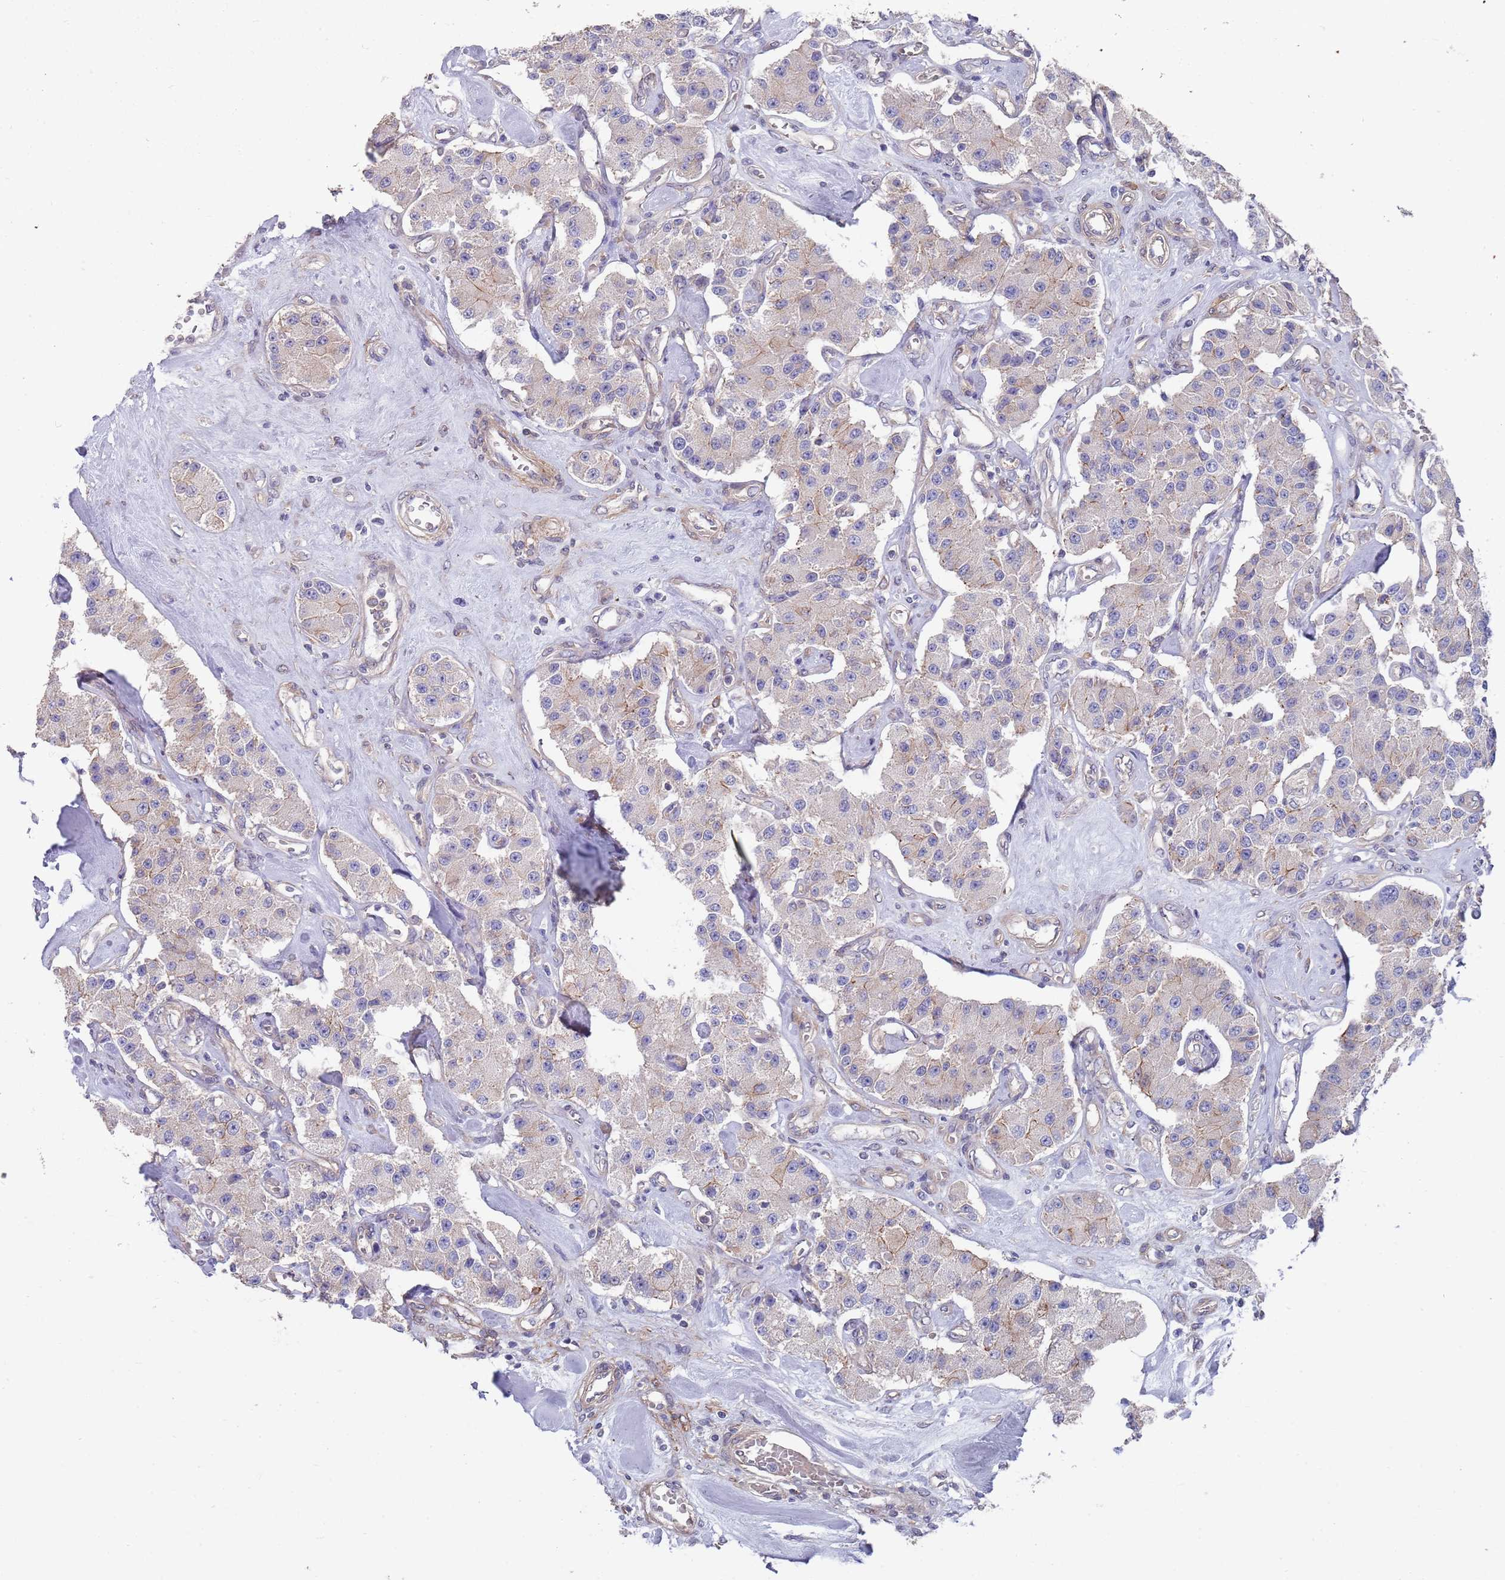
{"staining": {"intensity": "weak", "quantity": "25%-75%", "location": "cytoplasmic/membranous"}, "tissue": "carcinoid", "cell_type": "Tumor cells", "image_type": "cancer", "snomed": [{"axis": "morphology", "description": "Carcinoid, malignant, NOS"}, {"axis": "topography", "description": "Pancreas"}], "caption": "Immunohistochemical staining of human carcinoid demonstrates weak cytoplasmic/membranous protein expression in about 25%-75% of tumor cells.", "gene": "ANK2", "patient": {"sex": "male", "age": 41}}